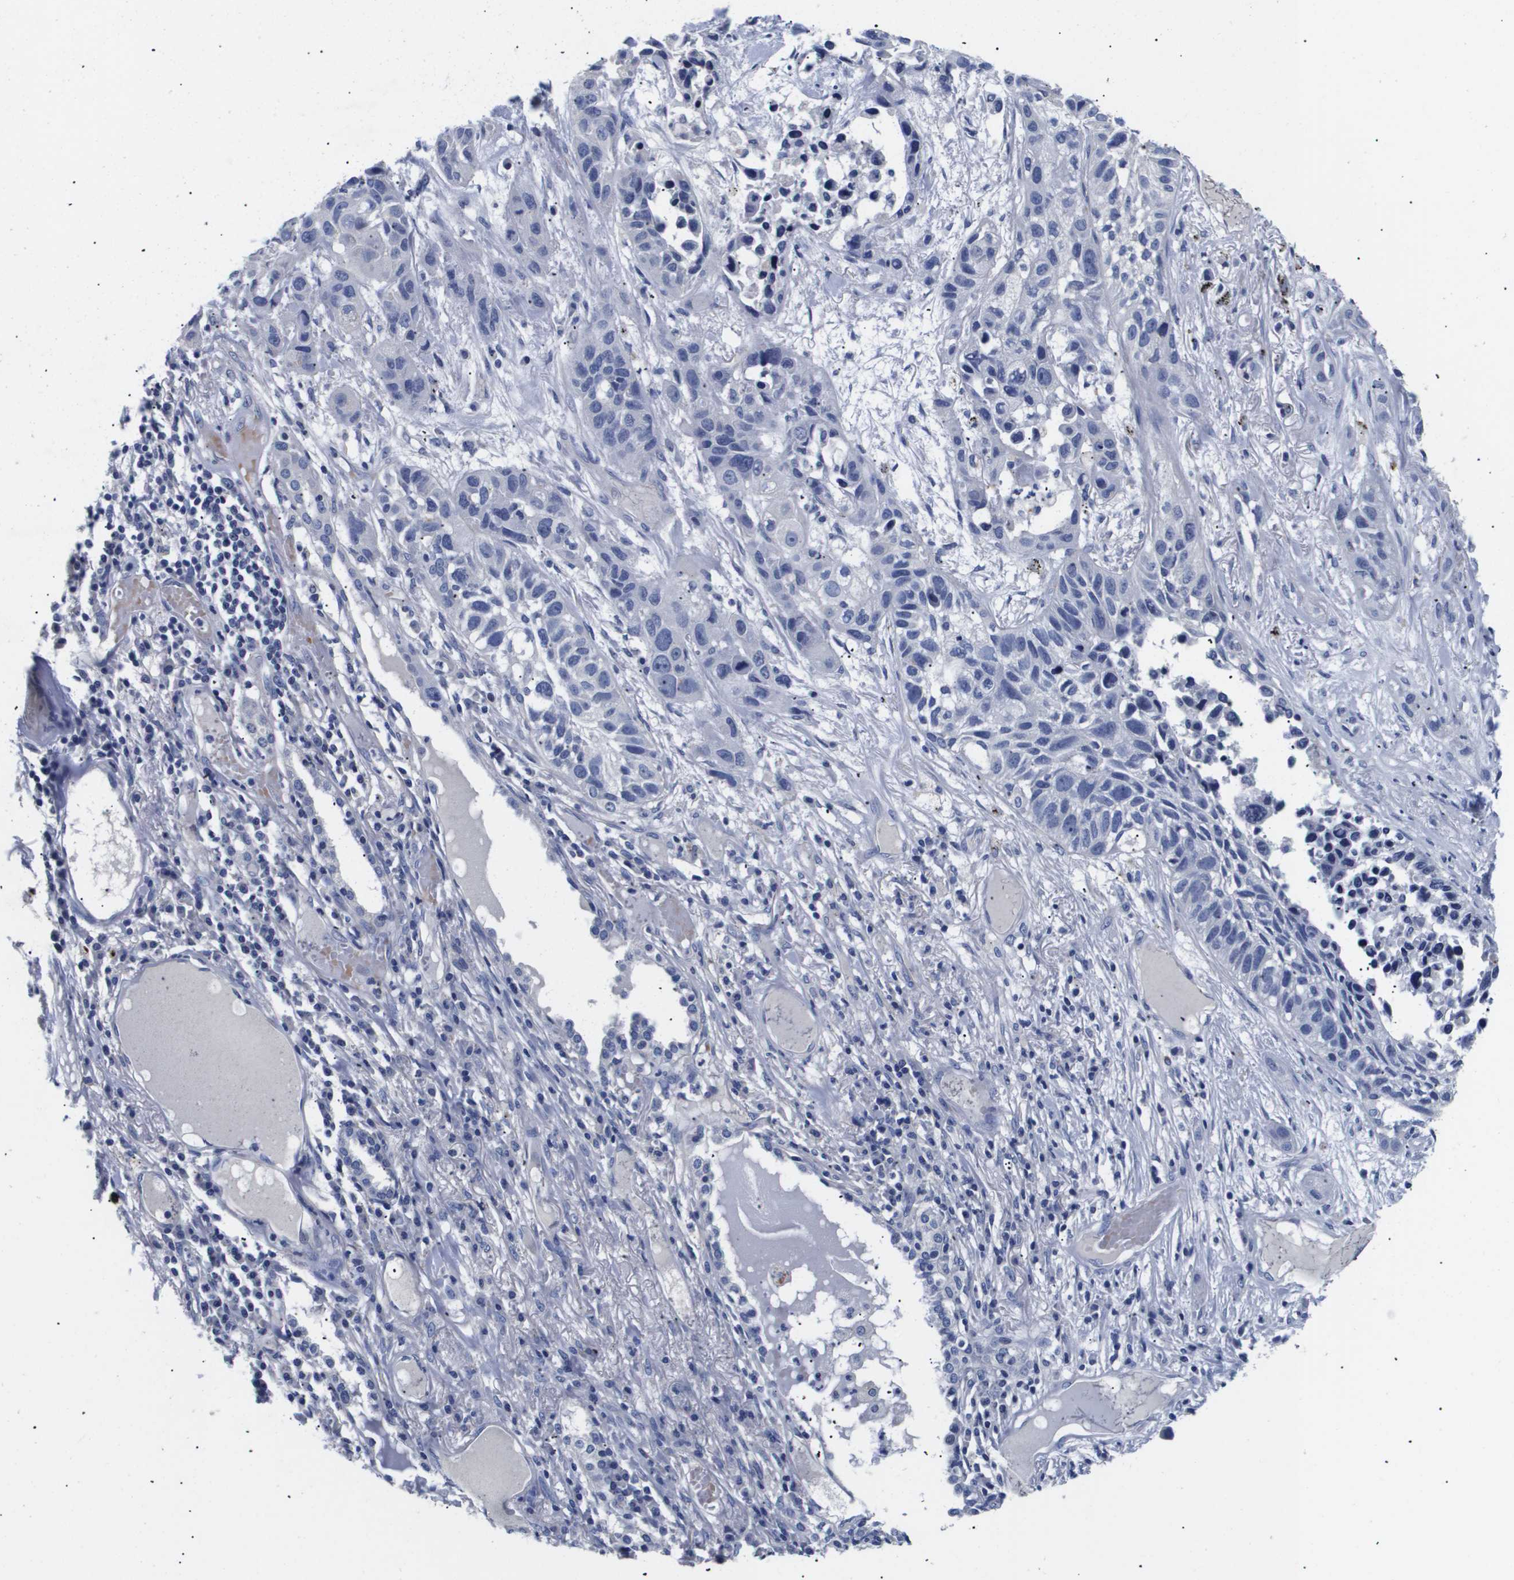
{"staining": {"intensity": "negative", "quantity": "none", "location": "none"}, "tissue": "lung cancer", "cell_type": "Tumor cells", "image_type": "cancer", "snomed": [{"axis": "morphology", "description": "Squamous cell carcinoma, NOS"}, {"axis": "topography", "description": "Lung"}], "caption": "DAB immunohistochemical staining of lung cancer exhibits no significant positivity in tumor cells.", "gene": "ATP6V0A4", "patient": {"sex": "male", "age": 71}}